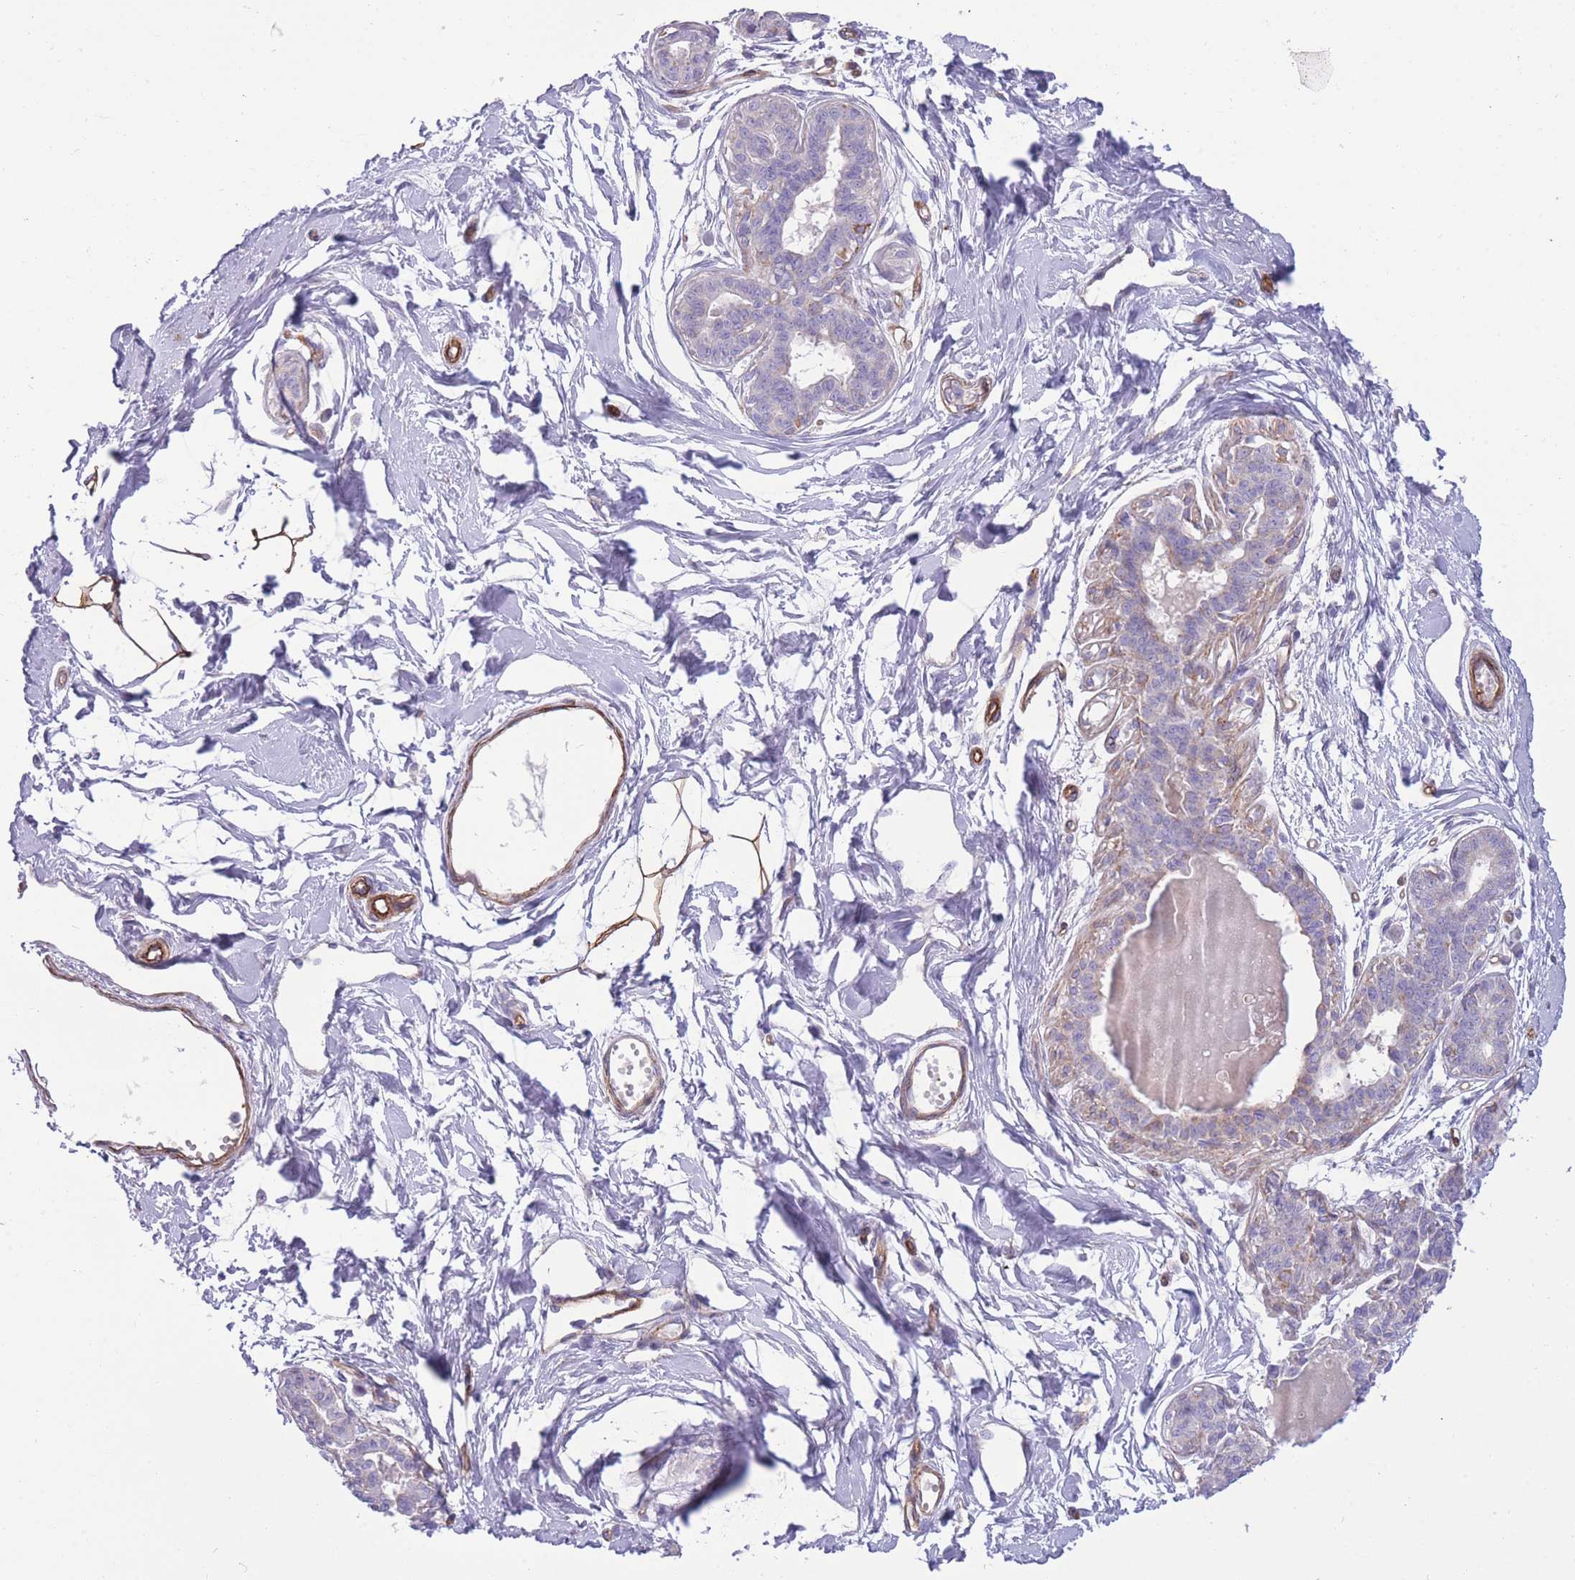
{"staining": {"intensity": "moderate", "quantity": "25%-75%", "location": "cytoplasmic/membranous"}, "tissue": "breast", "cell_type": "Adipocytes", "image_type": "normal", "snomed": [{"axis": "morphology", "description": "Normal tissue, NOS"}, {"axis": "topography", "description": "Breast"}], "caption": "Immunohistochemical staining of benign human breast demonstrates medium levels of moderate cytoplasmic/membranous expression in approximately 25%-75% of adipocytes.", "gene": "RGS11", "patient": {"sex": "female", "age": 45}}